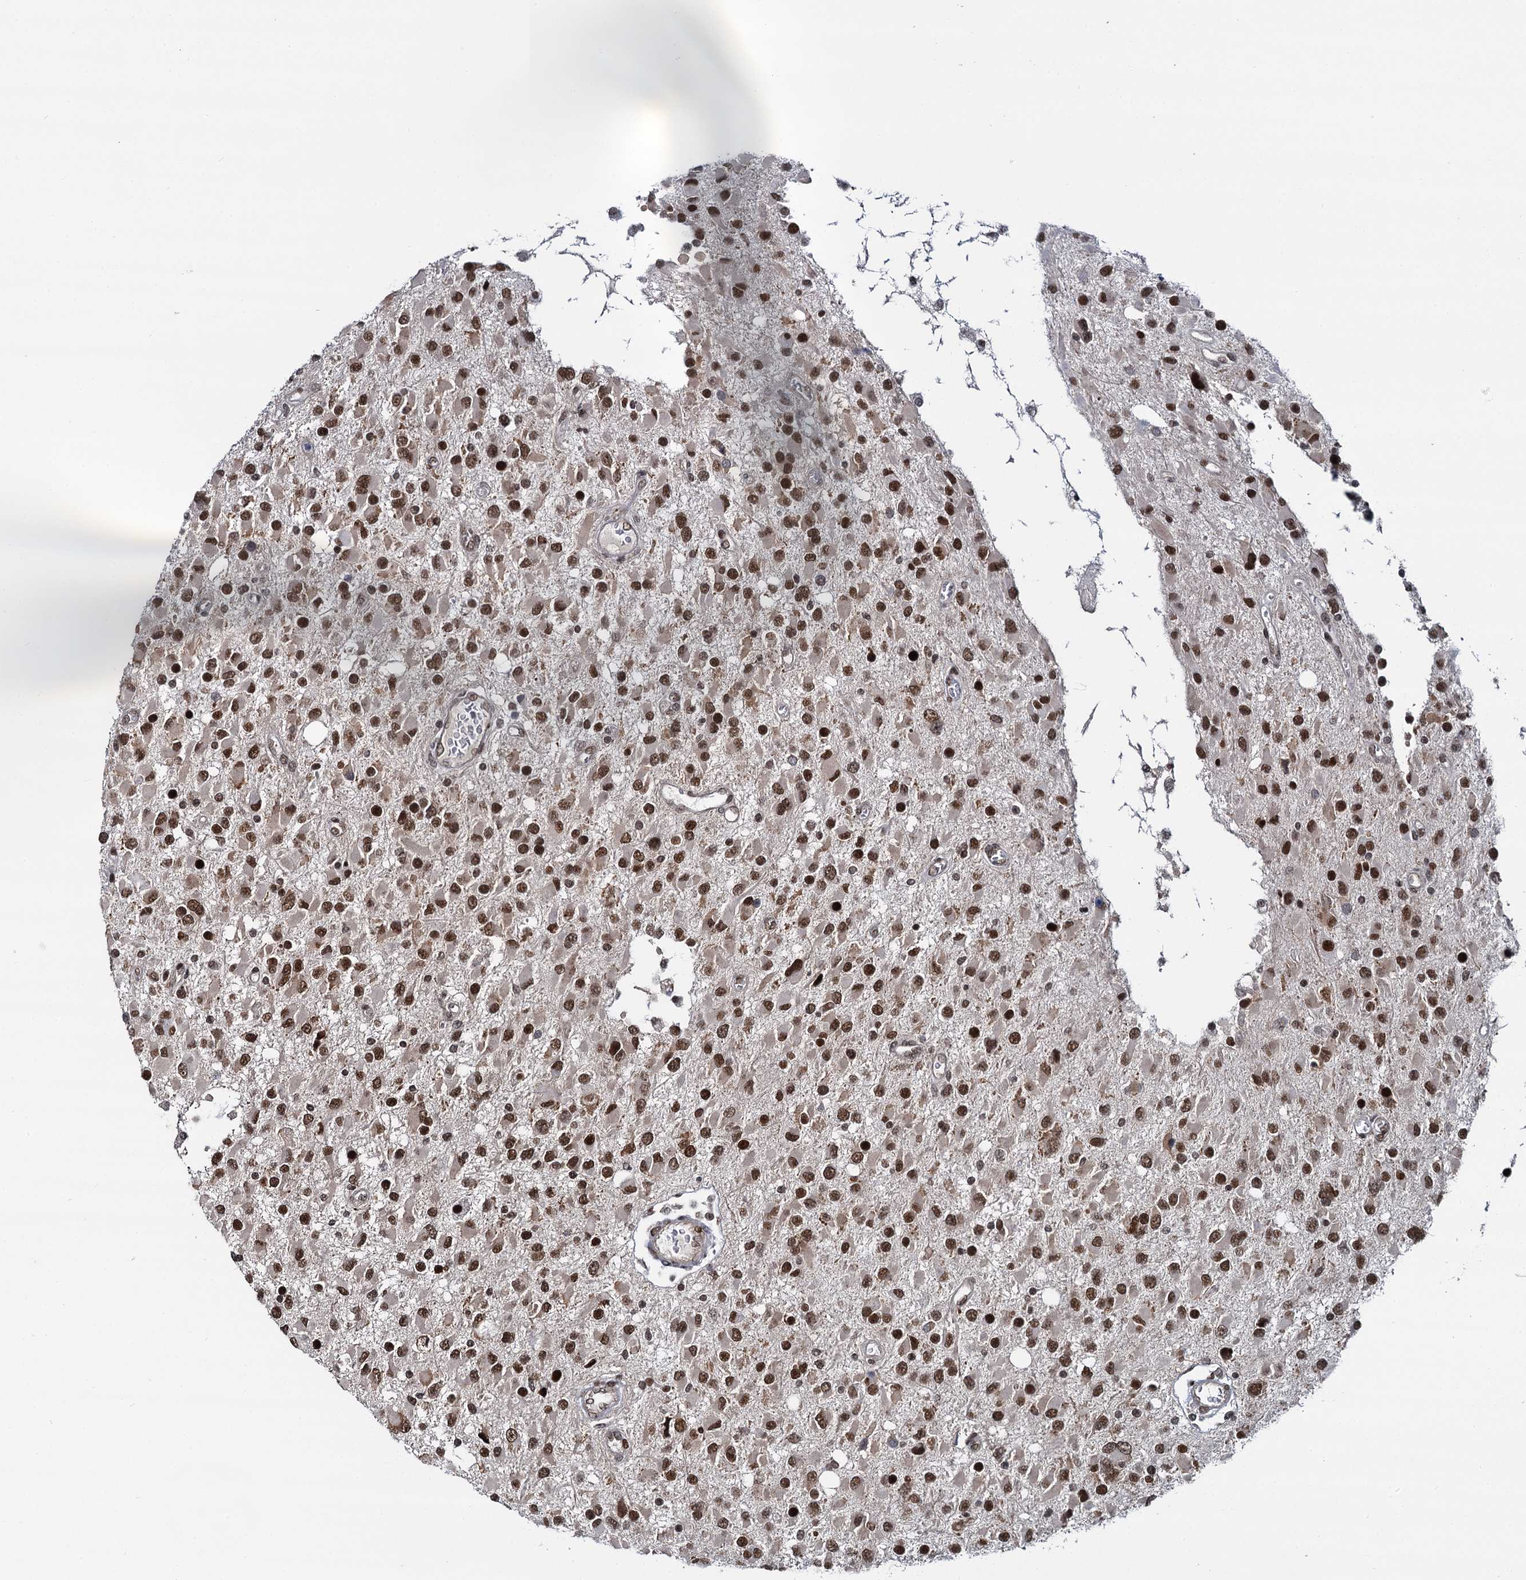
{"staining": {"intensity": "moderate", "quantity": ">75%", "location": "nuclear"}, "tissue": "glioma", "cell_type": "Tumor cells", "image_type": "cancer", "snomed": [{"axis": "morphology", "description": "Glioma, malignant, High grade"}, {"axis": "topography", "description": "Brain"}], "caption": "Immunohistochemistry (IHC) of malignant glioma (high-grade) reveals medium levels of moderate nuclear staining in about >75% of tumor cells.", "gene": "RUFY2", "patient": {"sex": "male", "age": 53}}